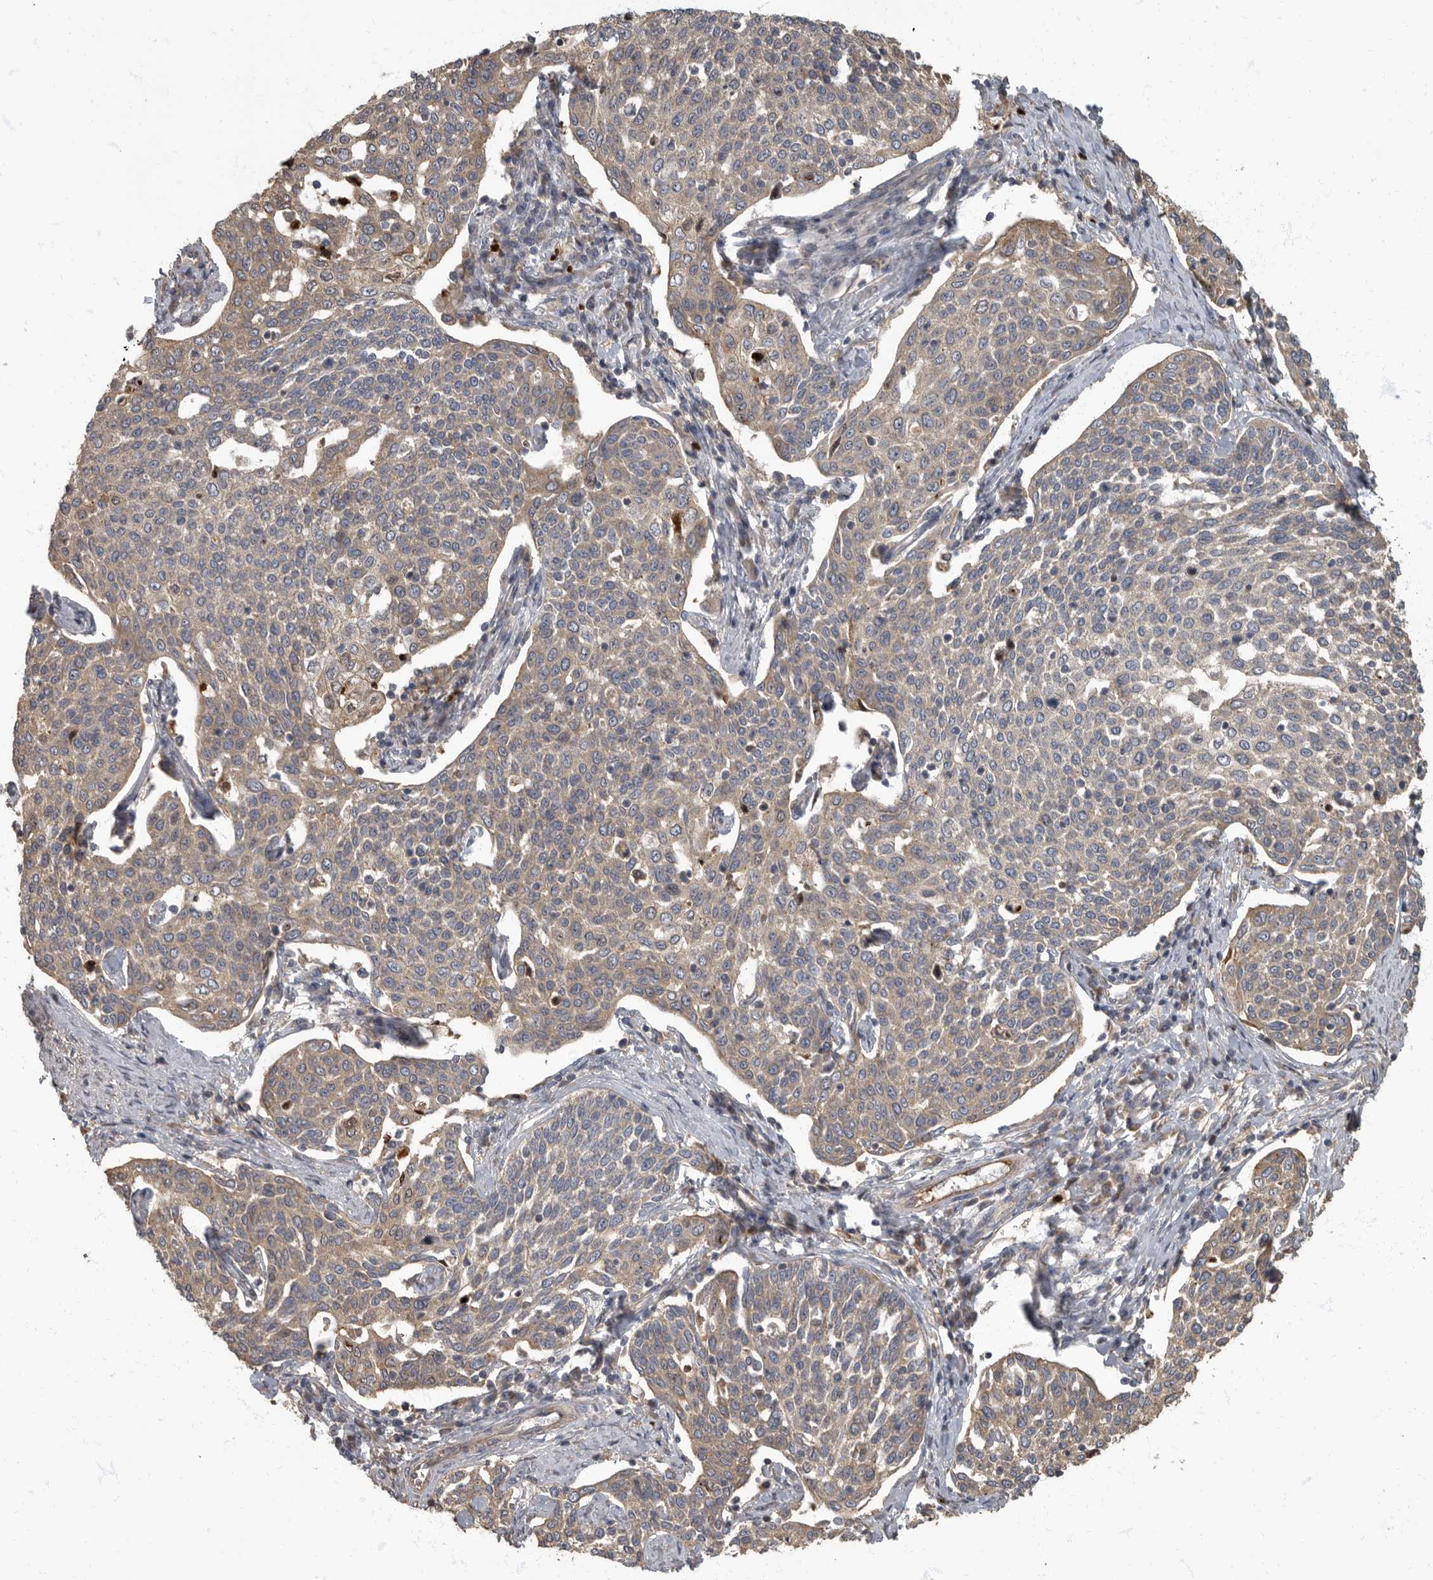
{"staining": {"intensity": "weak", "quantity": ">75%", "location": "cytoplasmic/membranous"}, "tissue": "cervical cancer", "cell_type": "Tumor cells", "image_type": "cancer", "snomed": [{"axis": "morphology", "description": "Squamous cell carcinoma, NOS"}, {"axis": "topography", "description": "Cervix"}], "caption": "A micrograph of human squamous cell carcinoma (cervical) stained for a protein demonstrates weak cytoplasmic/membranous brown staining in tumor cells. The staining was performed using DAB to visualize the protein expression in brown, while the nuclei were stained in blue with hematoxylin (Magnification: 20x).", "gene": "DAAM1", "patient": {"sex": "female", "age": 34}}